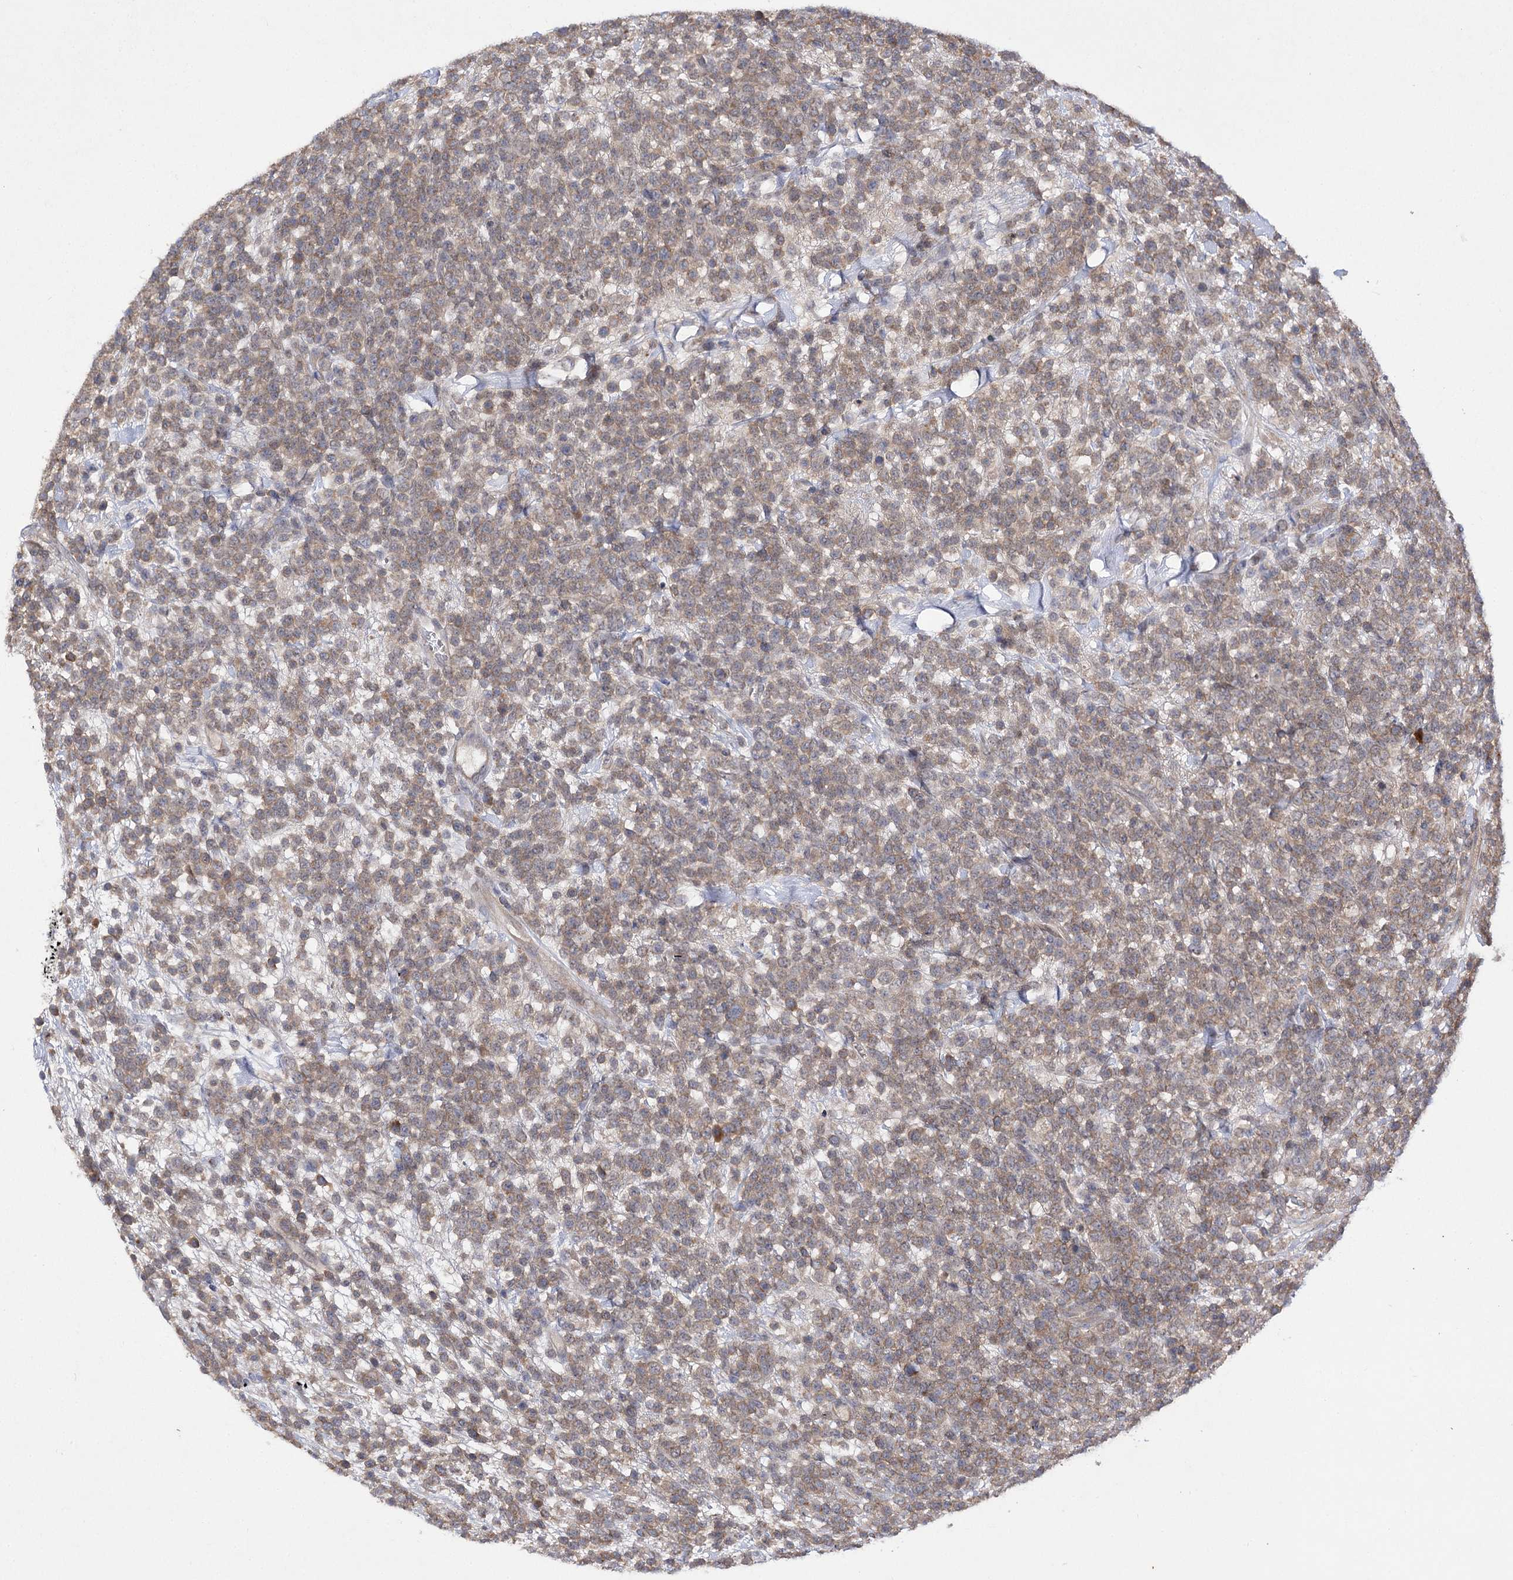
{"staining": {"intensity": "moderate", "quantity": ">75%", "location": "cytoplasmic/membranous"}, "tissue": "lymphoma", "cell_type": "Tumor cells", "image_type": "cancer", "snomed": [{"axis": "morphology", "description": "Malignant lymphoma, non-Hodgkin's type, High grade"}, {"axis": "topography", "description": "Colon"}], "caption": "Lymphoma stained for a protein shows moderate cytoplasmic/membranous positivity in tumor cells.", "gene": "BCR", "patient": {"sex": "female", "age": 53}}